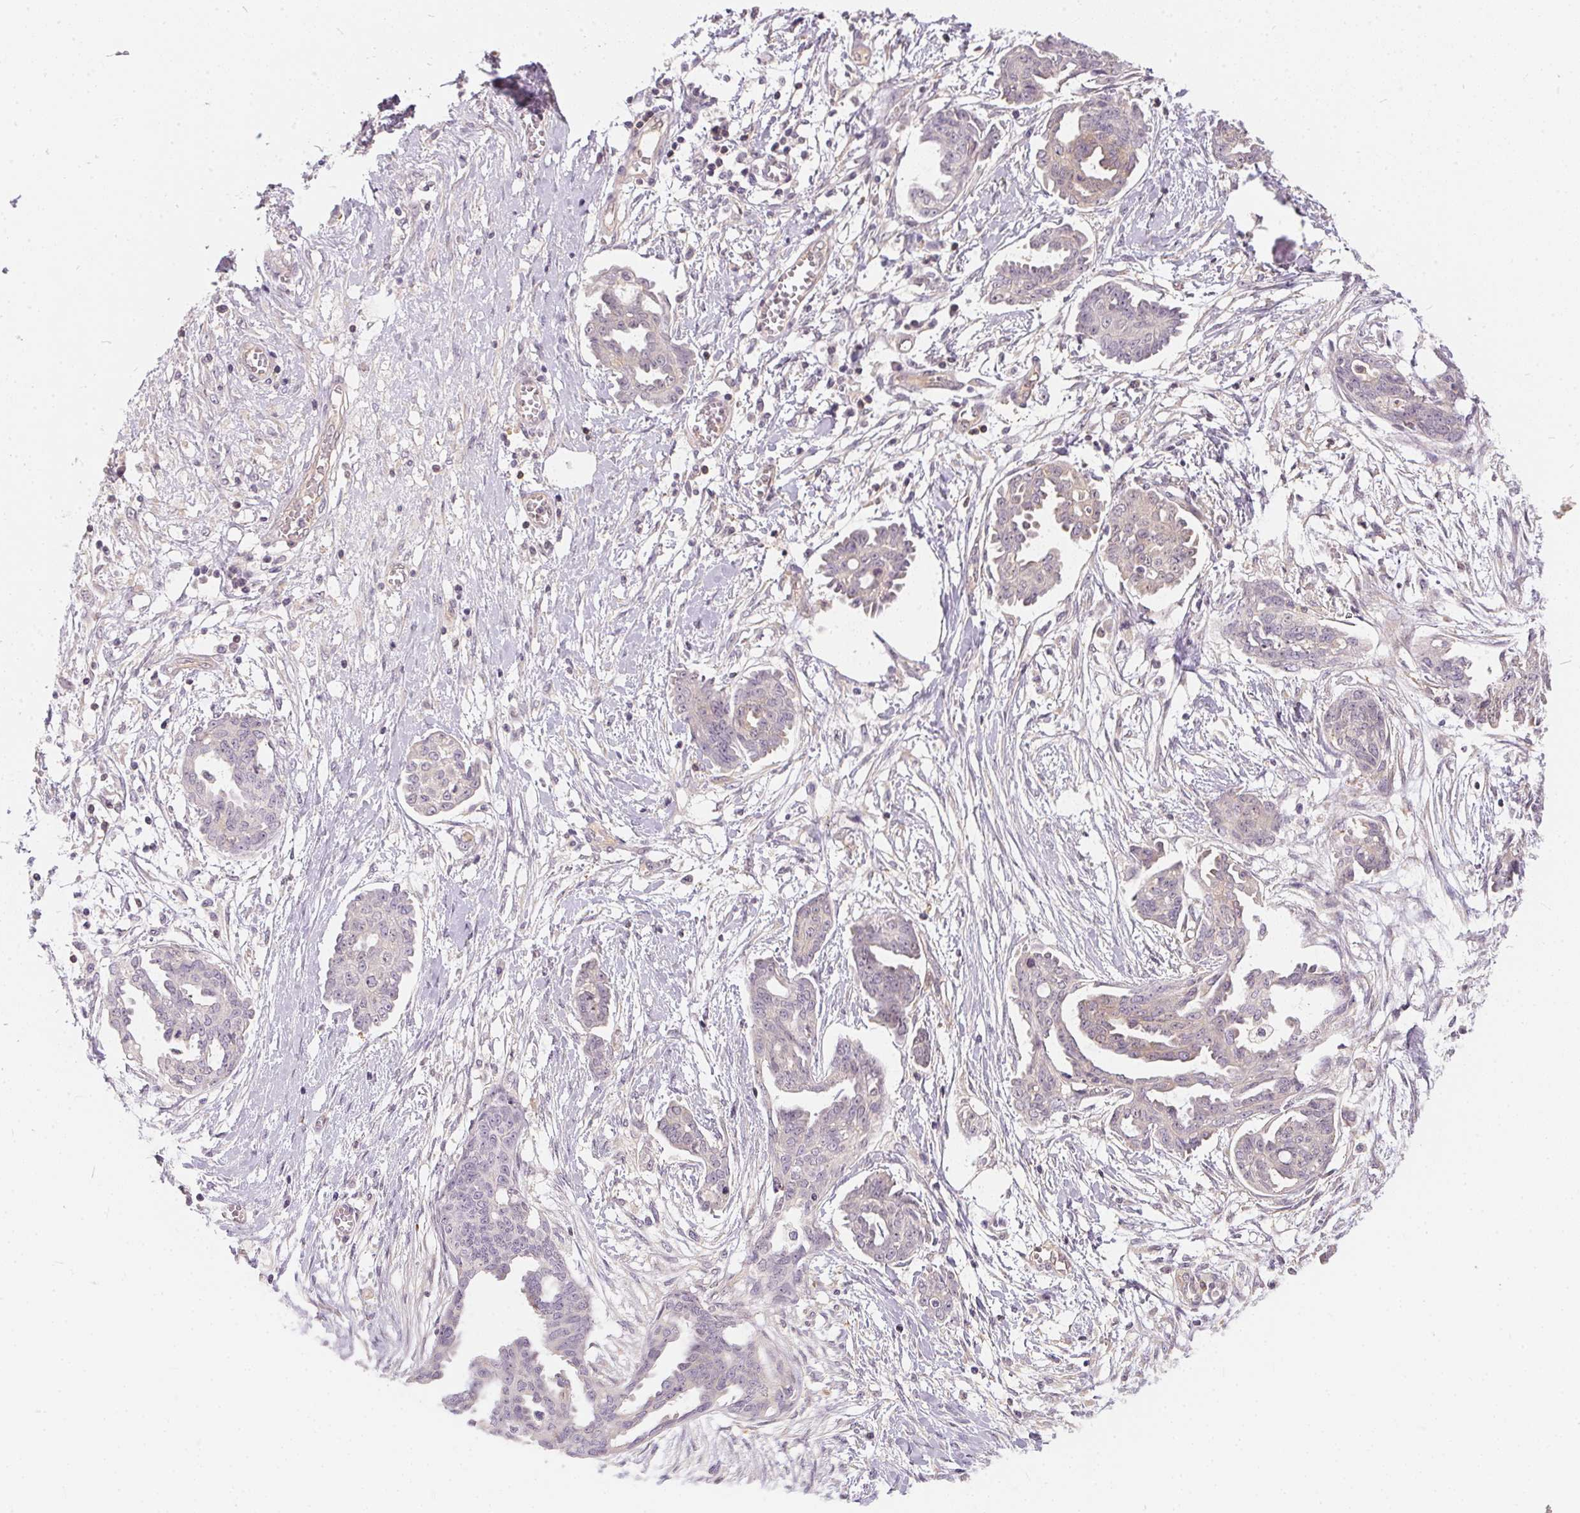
{"staining": {"intensity": "negative", "quantity": "none", "location": "none"}, "tissue": "ovarian cancer", "cell_type": "Tumor cells", "image_type": "cancer", "snomed": [{"axis": "morphology", "description": "Cystadenocarcinoma, serous, NOS"}, {"axis": "topography", "description": "Ovary"}], "caption": "Ovarian serous cystadenocarcinoma was stained to show a protein in brown. There is no significant expression in tumor cells. (Stains: DAB immunohistochemistry (IHC) with hematoxylin counter stain, Microscopy: brightfield microscopy at high magnification).", "gene": "BLMH", "patient": {"sex": "female", "age": 71}}